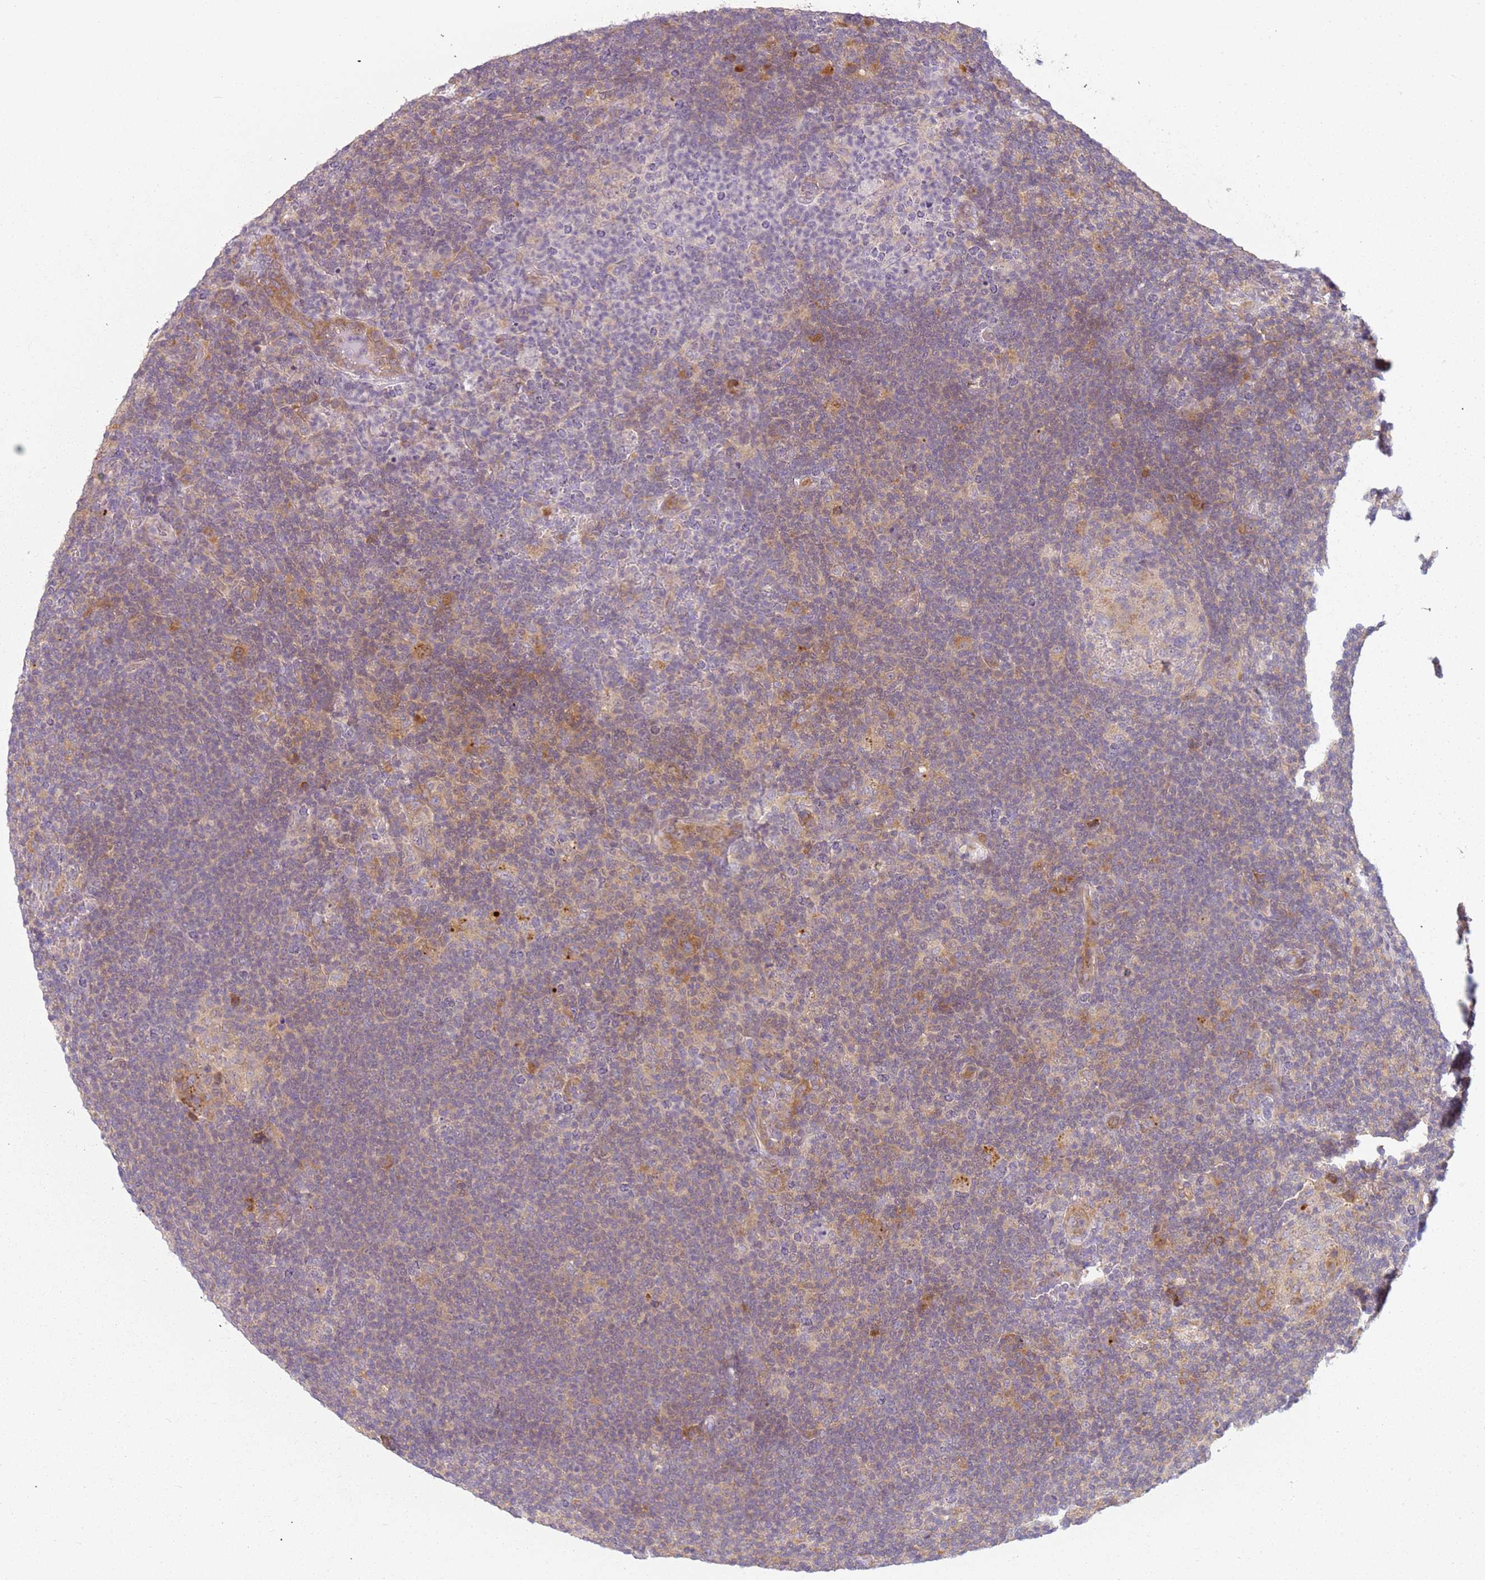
{"staining": {"intensity": "moderate", "quantity": ">75%", "location": "cytoplasmic/membranous"}, "tissue": "lymphoma", "cell_type": "Tumor cells", "image_type": "cancer", "snomed": [{"axis": "morphology", "description": "Hodgkin's disease, NOS"}, {"axis": "topography", "description": "Lymph node"}], "caption": "Hodgkin's disease stained for a protein (brown) reveals moderate cytoplasmic/membranous positive expression in about >75% of tumor cells.", "gene": "RPS28", "patient": {"sex": "female", "age": 57}}